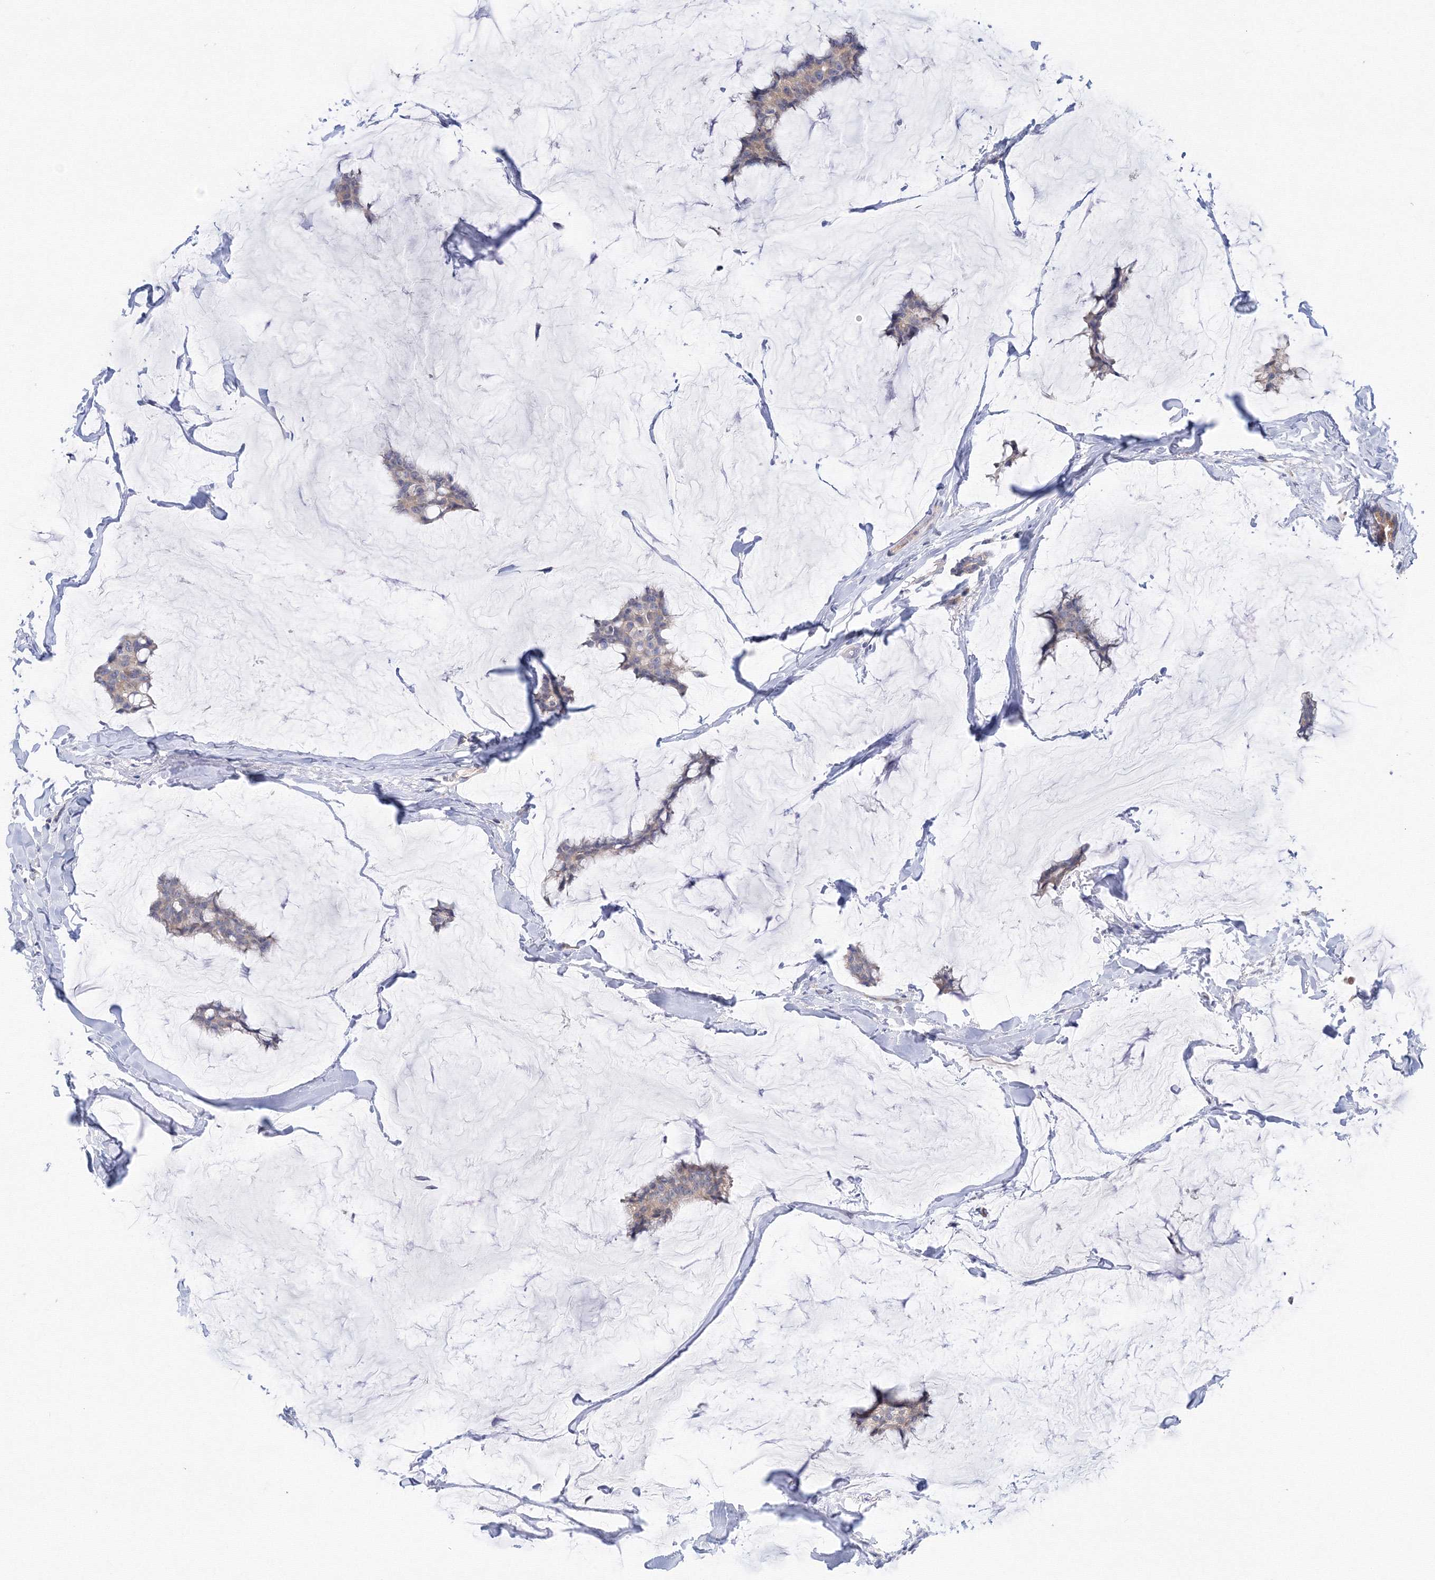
{"staining": {"intensity": "weak", "quantity": "25%-75%", "location": "cytoplasmic/membranous"}, "tissue": "breast cancer", "cell_type": "Tumor cells", "image_type": "cancer", "snomed": [{"axis": "morphology", "description": "Duct carcinoma"}, {"axis": "topography", "description": "Breast"}], "caption": "Invasive ductal carcinoma (breast) tissue exhibits weak cytoplasmic/membranous expression in about 25%-75% of tumor cells, visualized by immunohistochemistry.", "gene": "DIS3L2", "patient": {"sex": "female", "age": 93}}